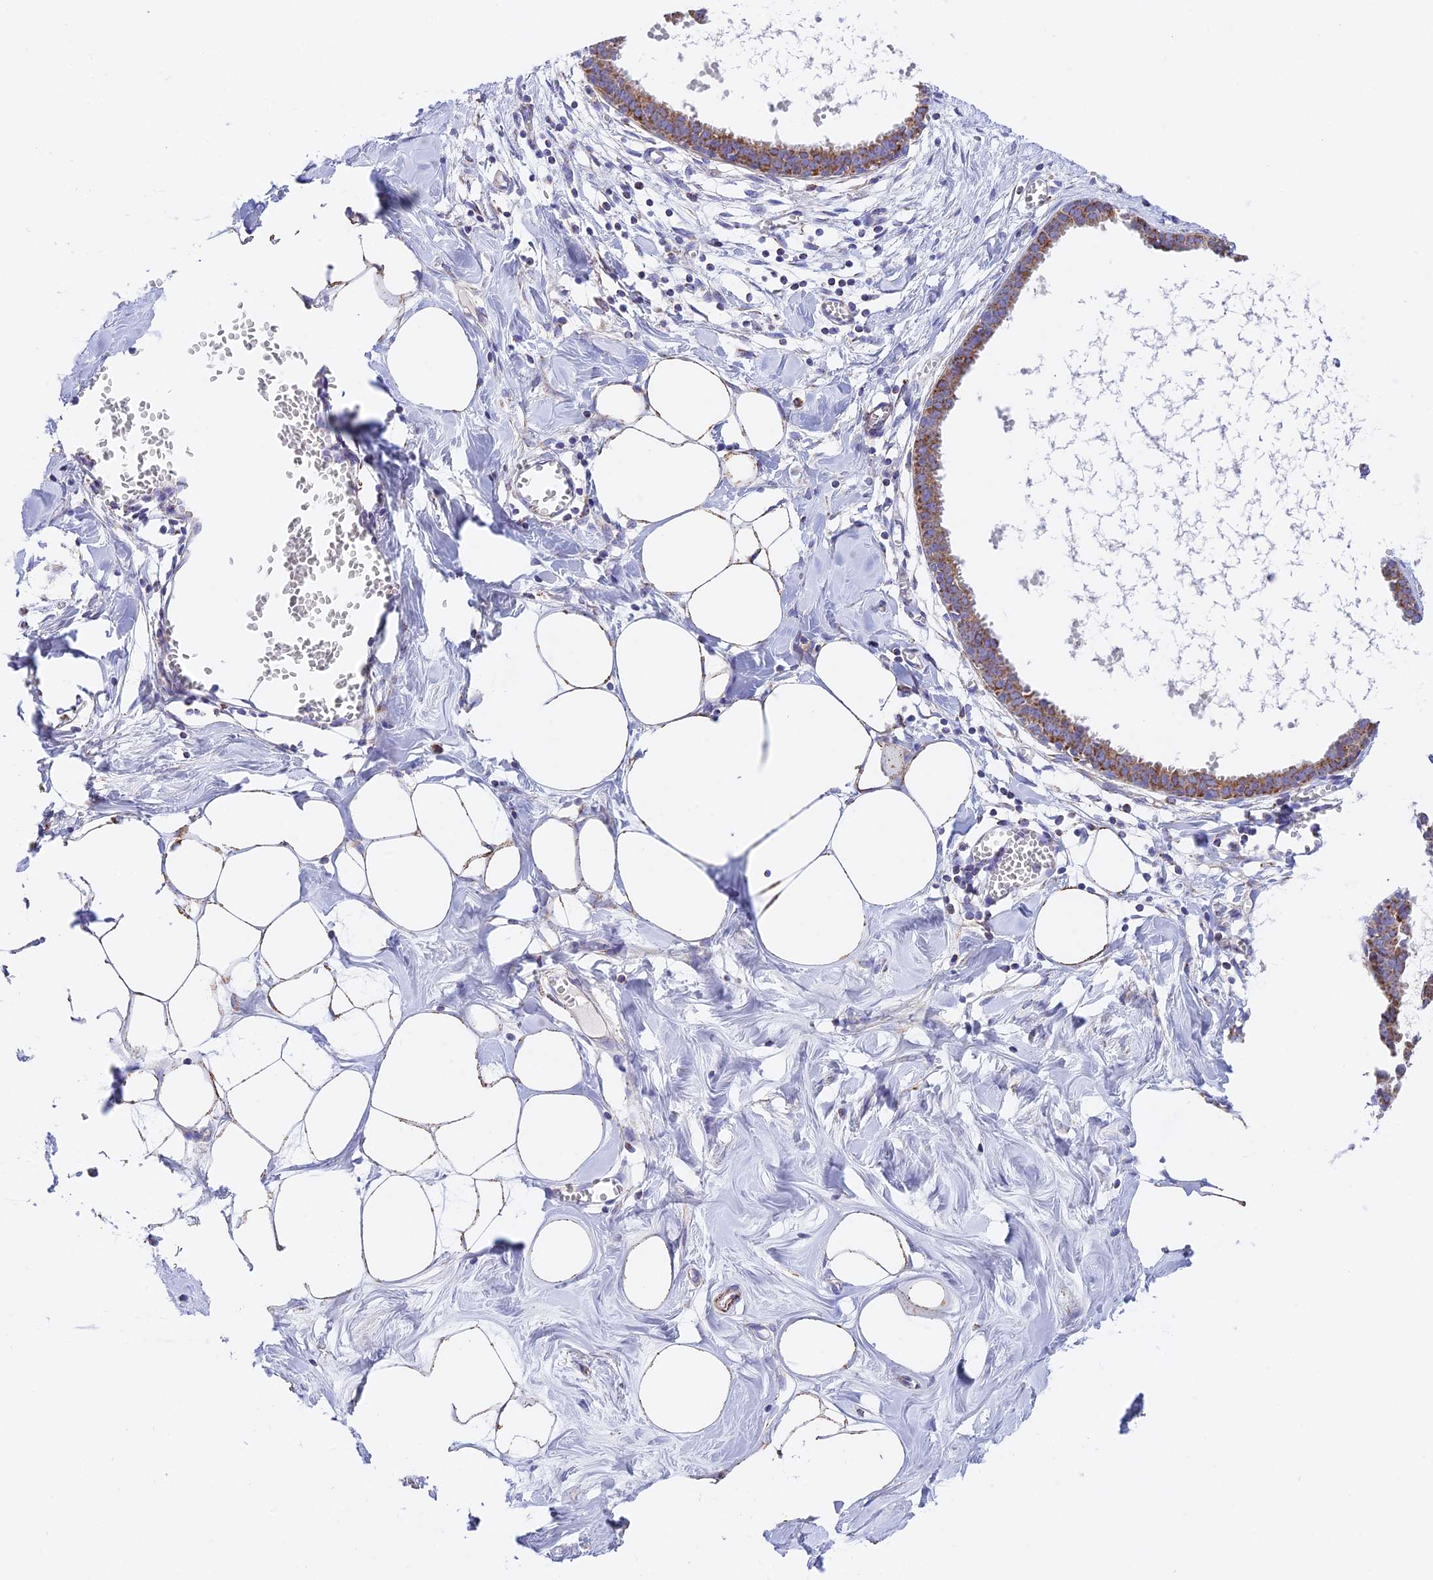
{"staining": {"intensity": "moderate", "quantity": "25%-75%", "location": "cytoplasmic/membranous"}, "tissue": "breast", "cell_type": "Adipocytes", "image_type": "normal", "snomed": [{"axis": "morphology", "description": "Normal tissue, NOS"}, {"axis": "topography", "description": "Breast"}], "caption": "This micrograph demonstrates IHC staining of unremarkable human breast, with medium moderate cytoplasmic/membranous positivity in about 25%-75% of adipocytes.", "gene": "HSDL2", "patient": {"sex": "female", "age": 27}}